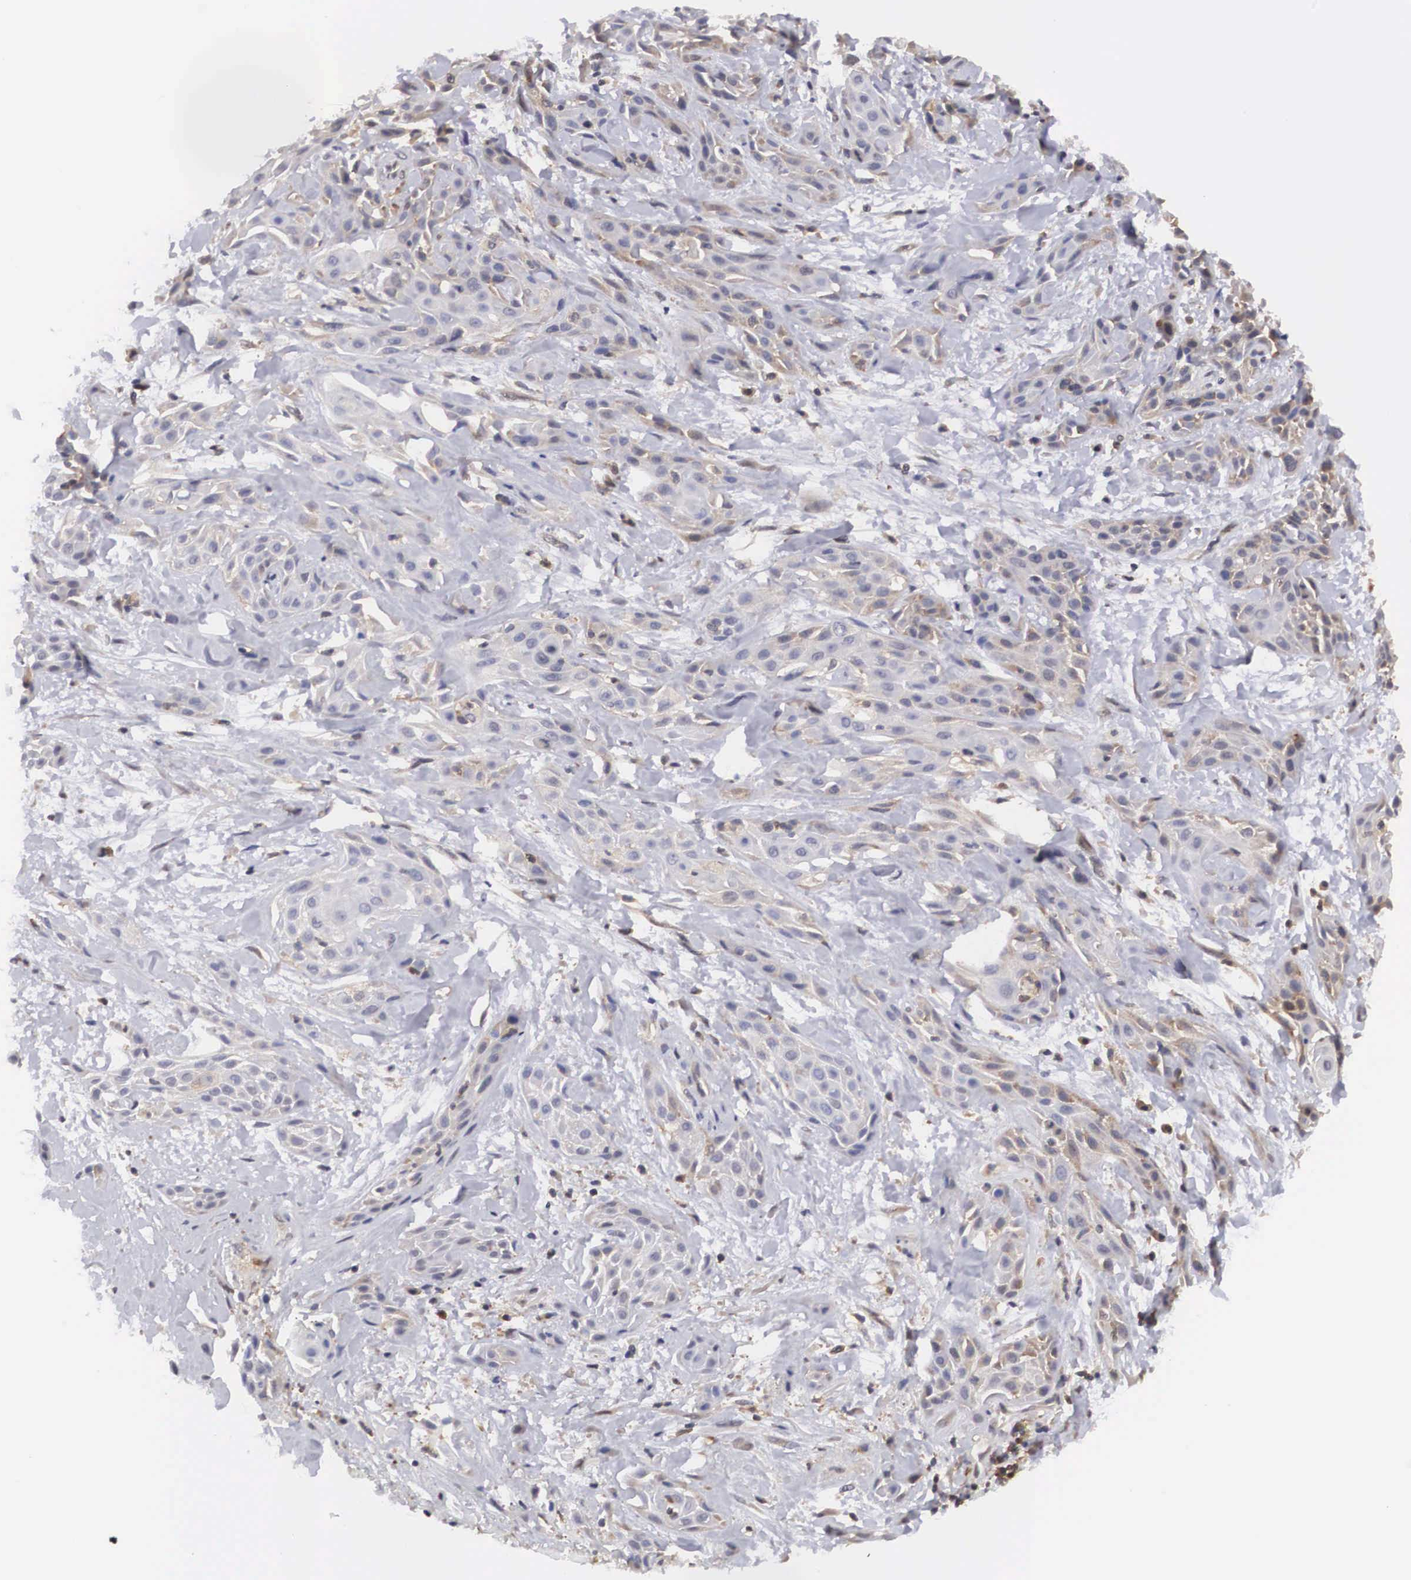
{"staining": {"intensity": "weak", "quantity": "25%-75%", "location": "cytoplasmic/membranous"}, "tissue": "skin cancer", "cell_type": "Tumor cells", "image_type": "cancer", "snomed": [{"axis": "morphology", "description": "Squamous cell carcinoma, NOS"}, {"axis": "topography", "description": "Skin"}, {"axis": "topography", "description": "Anal"}], "caption": "Human skin cancer stained for a protein (brown) reveals weak cytoplasmic/membranous positive expression in approximately 25%-75% of tumor cells.", "gene": "ADSL", "patient": {"sex": "male", "age": 64}}